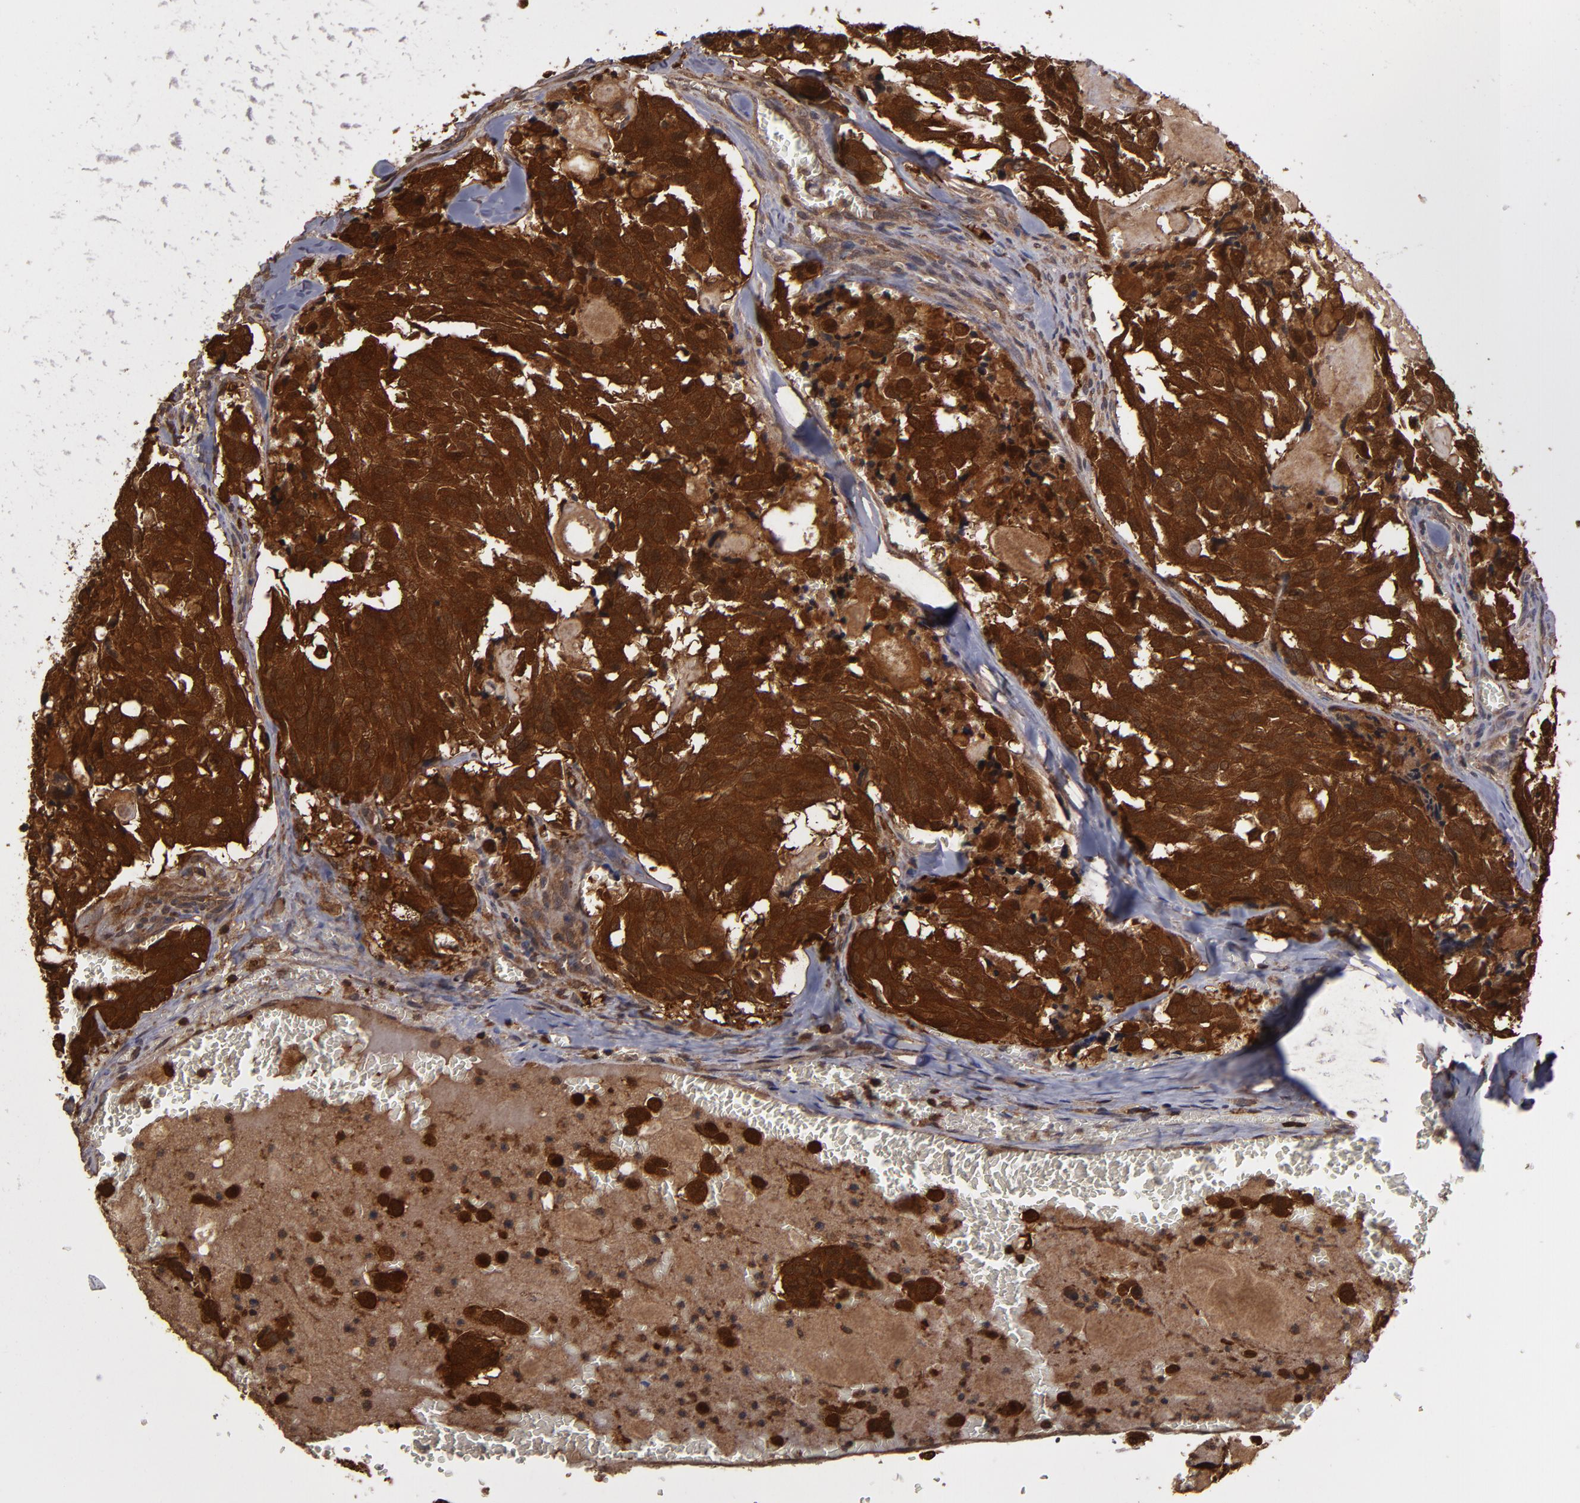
{"staining": {"intensity": "strong", "quantity": ">75%", "location": "cytoplasmic/membranous"}, "tissue": "thyroid cancer", "cell_type": "Tumor cells", "image_type": "cancer", "snomed": [{"axis": "morphology", "description": "Carcinoma, NOS"}, {"axis": "morphology", "description": "Carcinoid, malignant, NOS"}, {"axis": "topography", "description": "Thyroid gland"}], "caption": "High-power microscopy captured an IHC photomicrograph of thyroid cancer (carcinoid (malignant)), revealing strong cytoplasmic/membranous positivity in approximately >75% of tumor cells.", "gene": "RPS6KA6", "patient": {"sex": "male", "age": 33}}